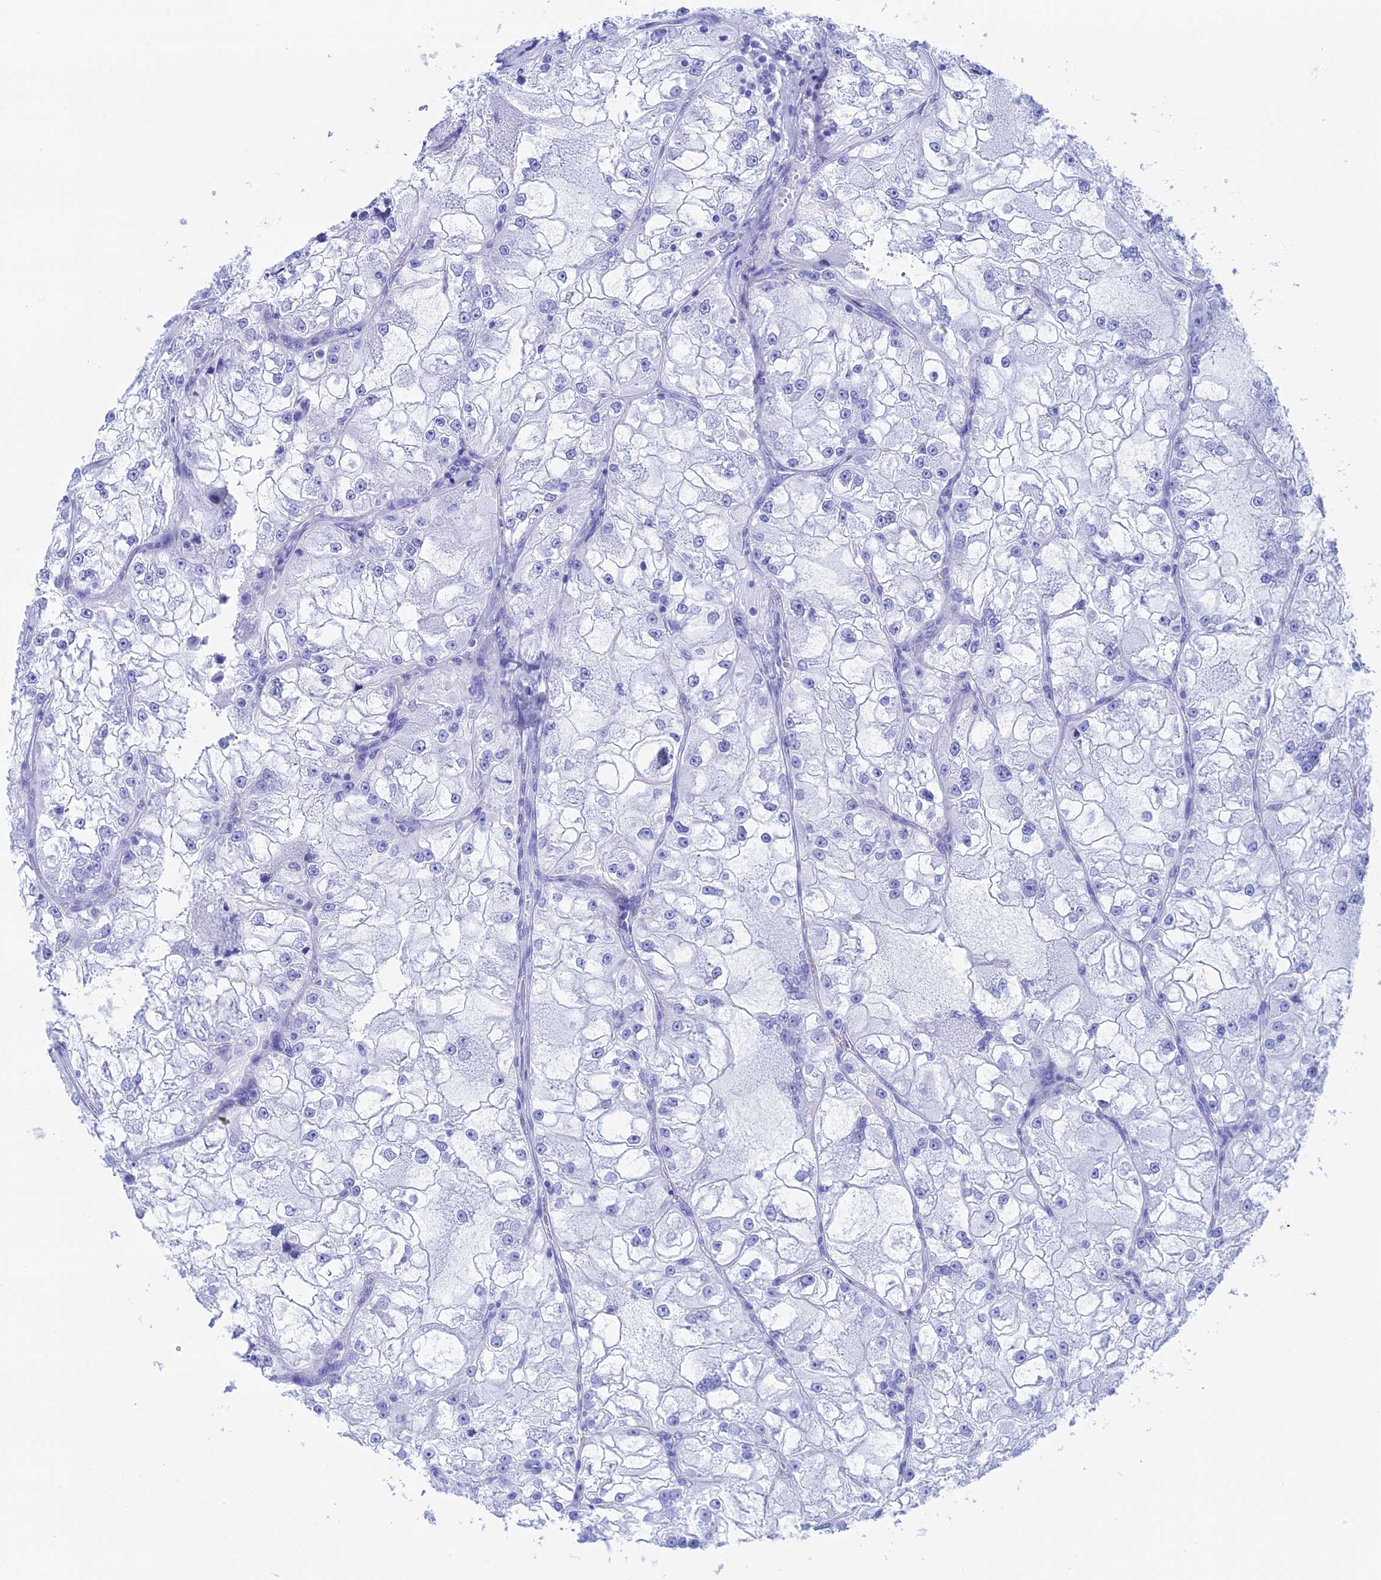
{"staining": {"intensity": "negative", "quantity": "none", "location": "none"}, "tissue": "renal cancer", "cell_type": "Tumor cells", "image_type": "cancer", "snomed": [{"axis": "morphology", "description": "Adenocarcinoma, NOS"}, {"axis": "topography", "description": "Kidney"}], "caption": "Immunohistochemistry micrograph of neoplastic tissue: human renal cancer (adenocarcinoma) stained with DAB demonstrates no significant protein expression in tumor cells.", "gene": "TEX101", "patient": {"sex": "female", "age": 72}}